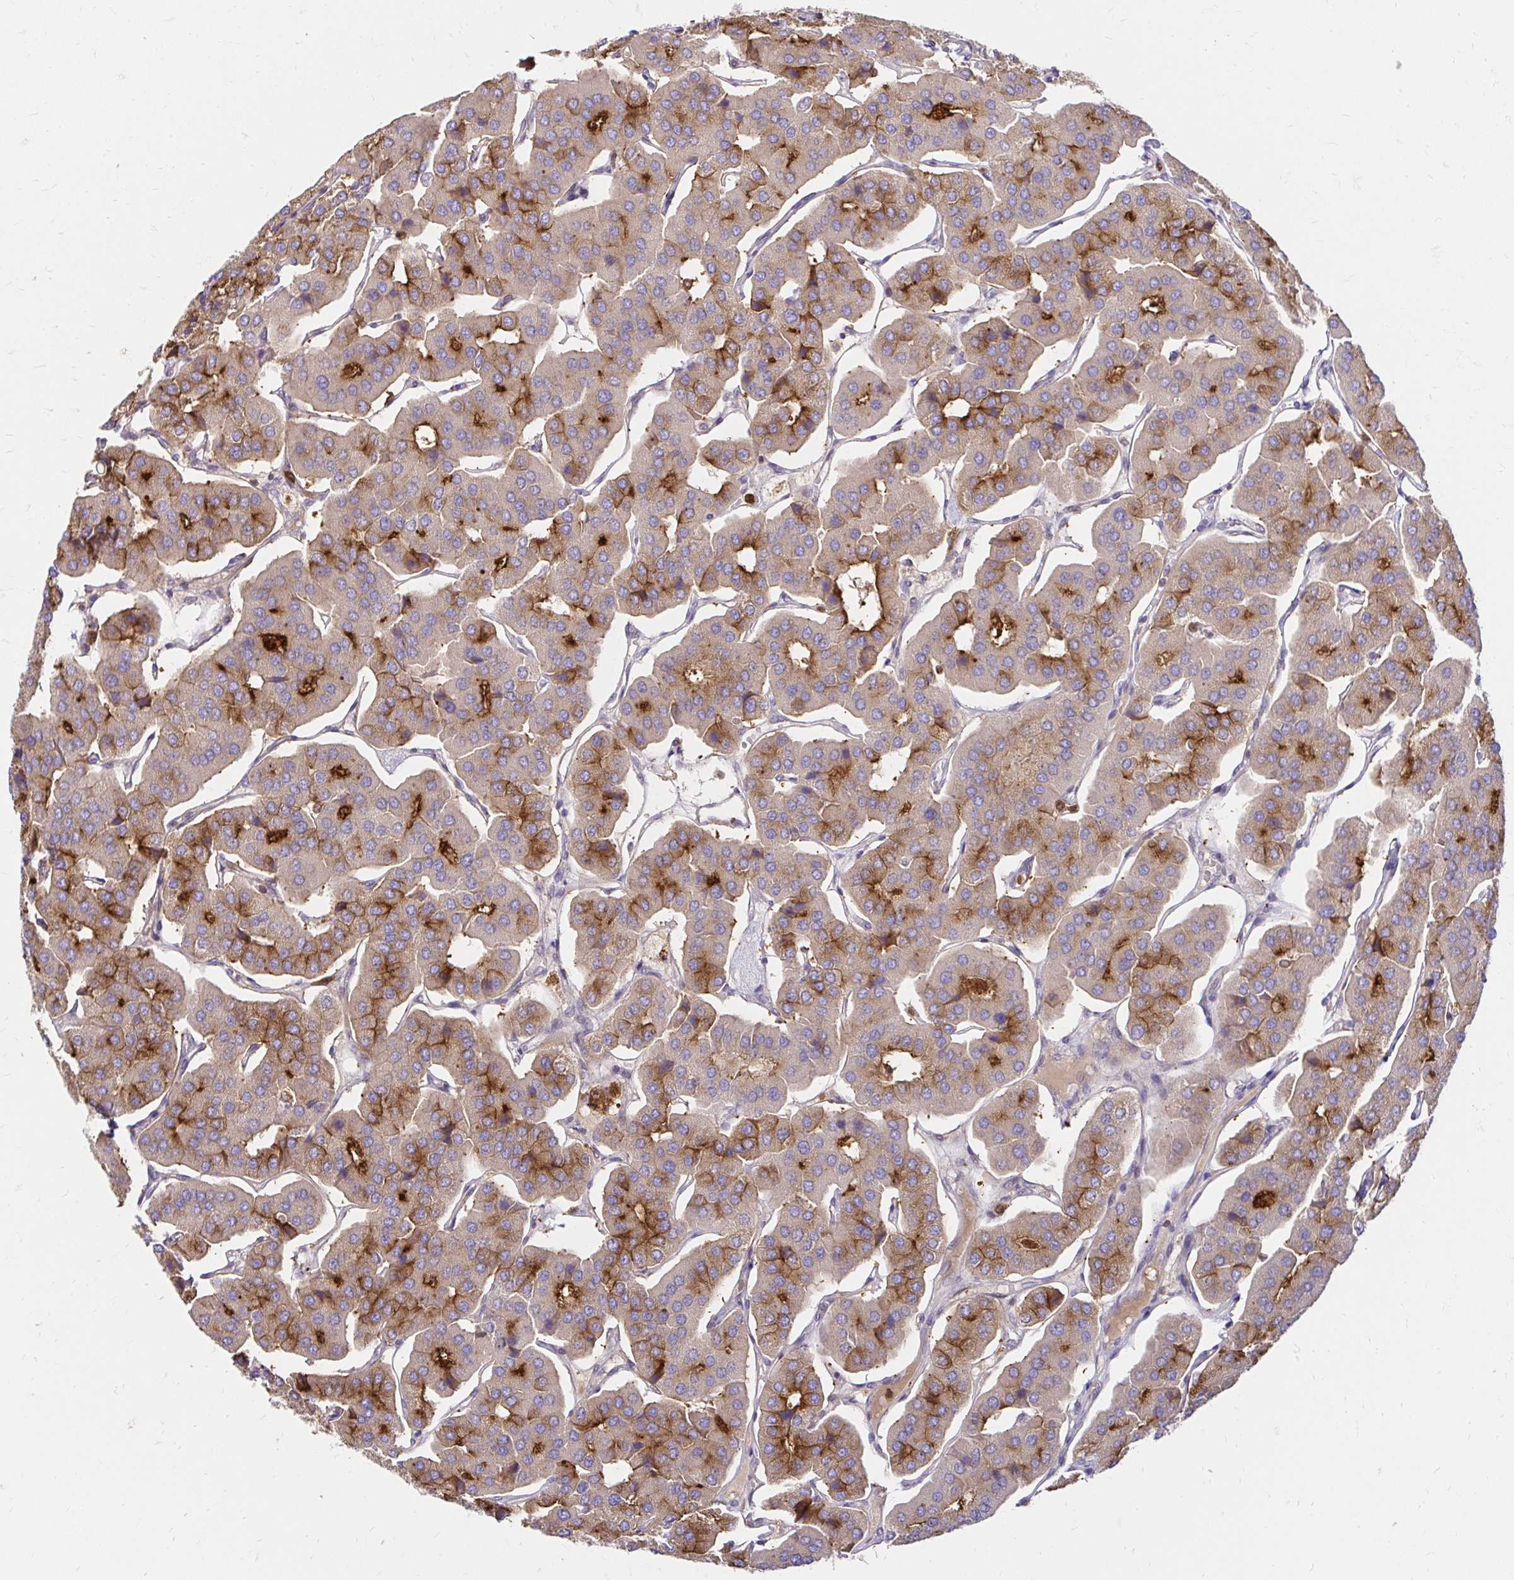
{"staining": {"intensity": "strong", "quantity": "<25%", "location": "cytoplasmic/membranous"}, "tissue": "parathyroid gland", "cell_type": "Glandular cells", "image_type": "normal", "snomed": [{"axis": "morphology", "description": "Normal tissue, NOS"}, {"axis": "morphology", "description": "Adenoma, NOS"}, {"axis": "topography", "description": "Parathyroid gland"}], "caption": "A micrograph showing strong cytoplasmic/membranous staining in approximately <25% of glandular cells in normal parathyroid gland, as visualized by brown immunohistochemical staining.", "gene": "PYCARD", "patient": {"sex": "female", "age": 86}}